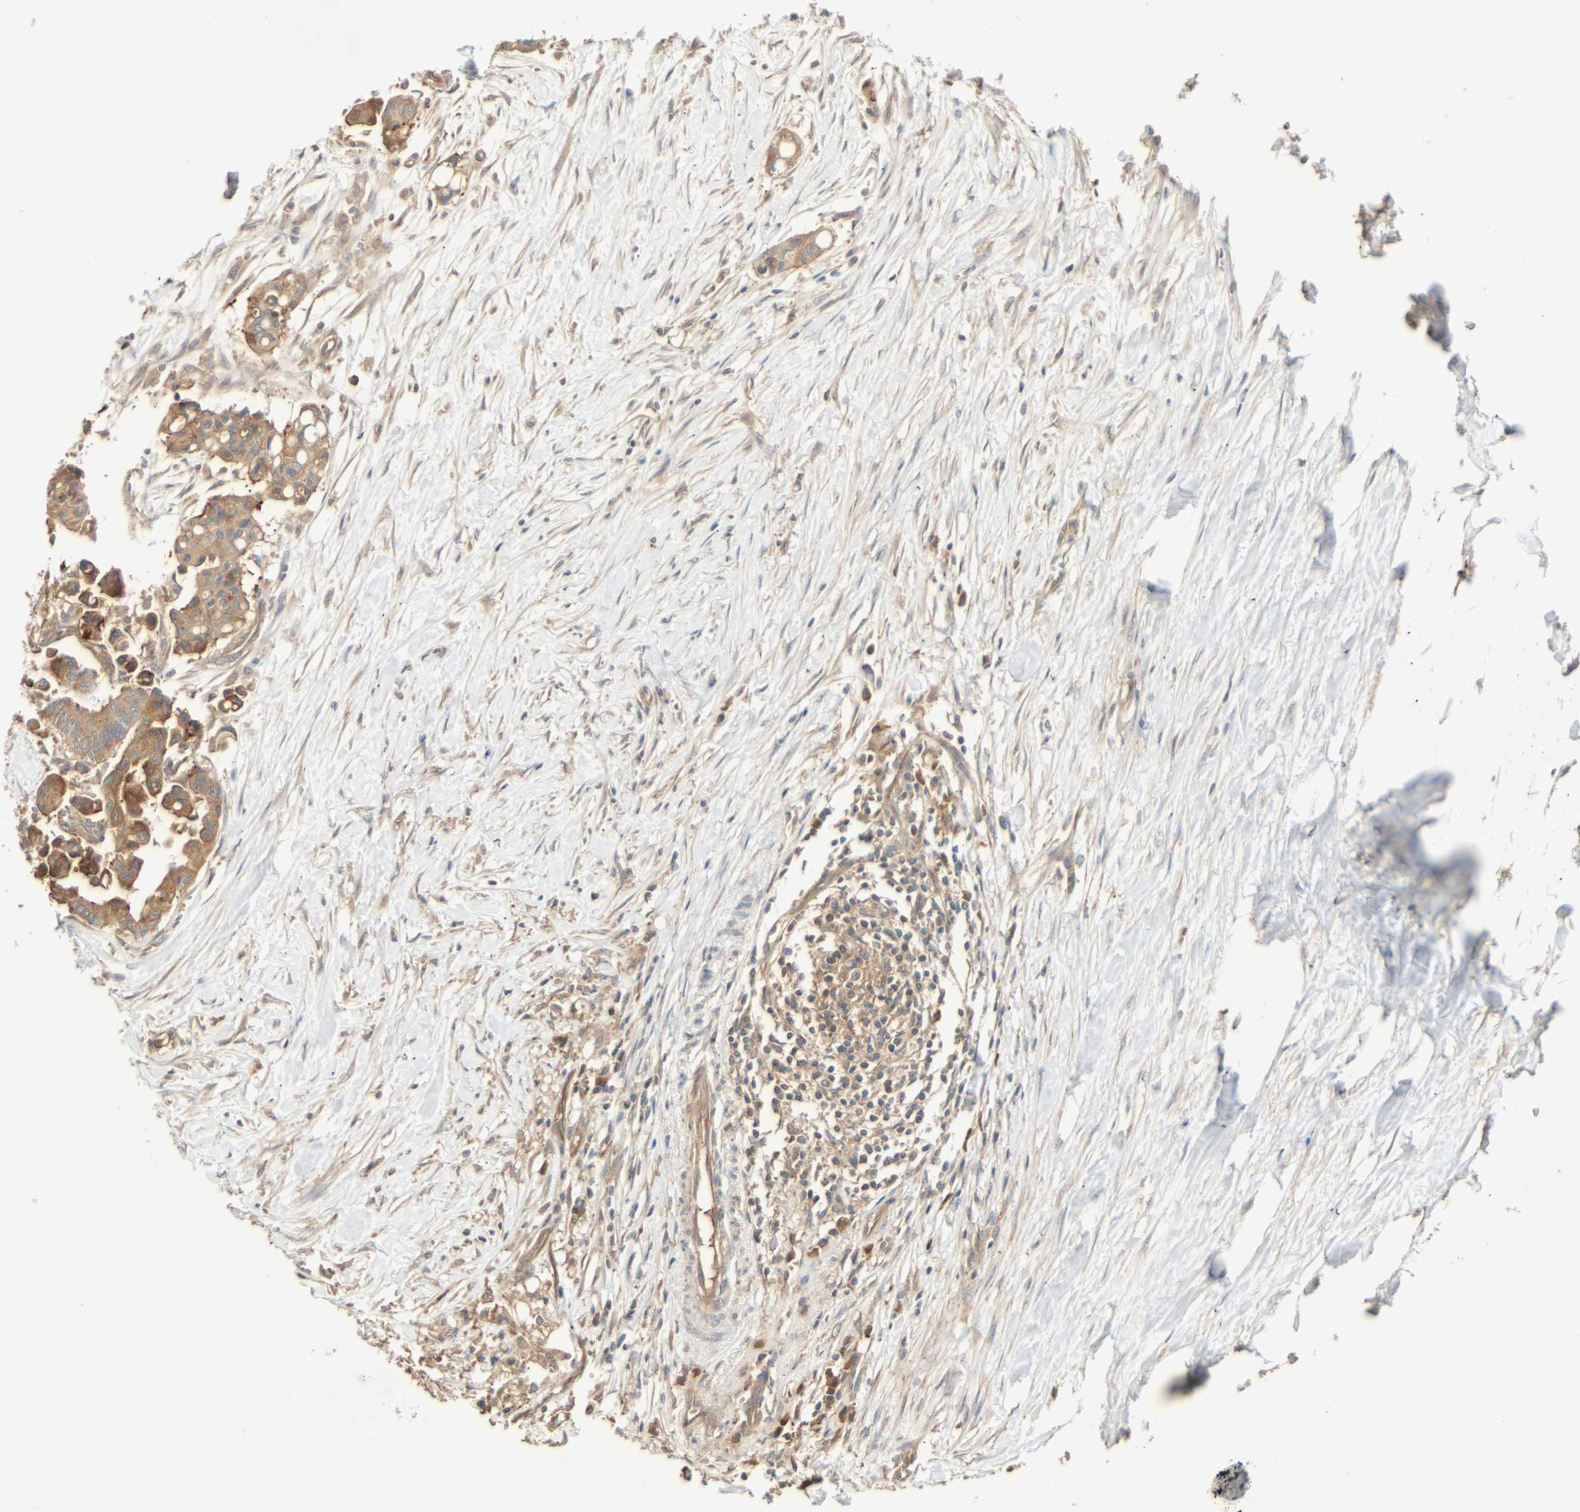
{"staining": {"intensity": "moderate", "quantity": ">75%", "location": "cytoplasmic/membranous"}, "tissue": "colorectal cancer", "cell_type": "Tumor cells", "image_type": "cancer", "snomed": [{"axis": "morphology", "description": "Normal tissue, NOS"}, {"axis": "morphology", "description": "Adenocarcinoma, NOS"}, {"axis": "topography", "description": "Colon"}], "caption": "Moderate cytoplasmic/membranous positivity is appreciated in about >75% of tumor cells in adenocarcinoma (colorectal). The protein is shown in brown color, while the nuclei are stained blue.", "gene": "GALK1", "patient": {"sex": "male", "age": 82}}